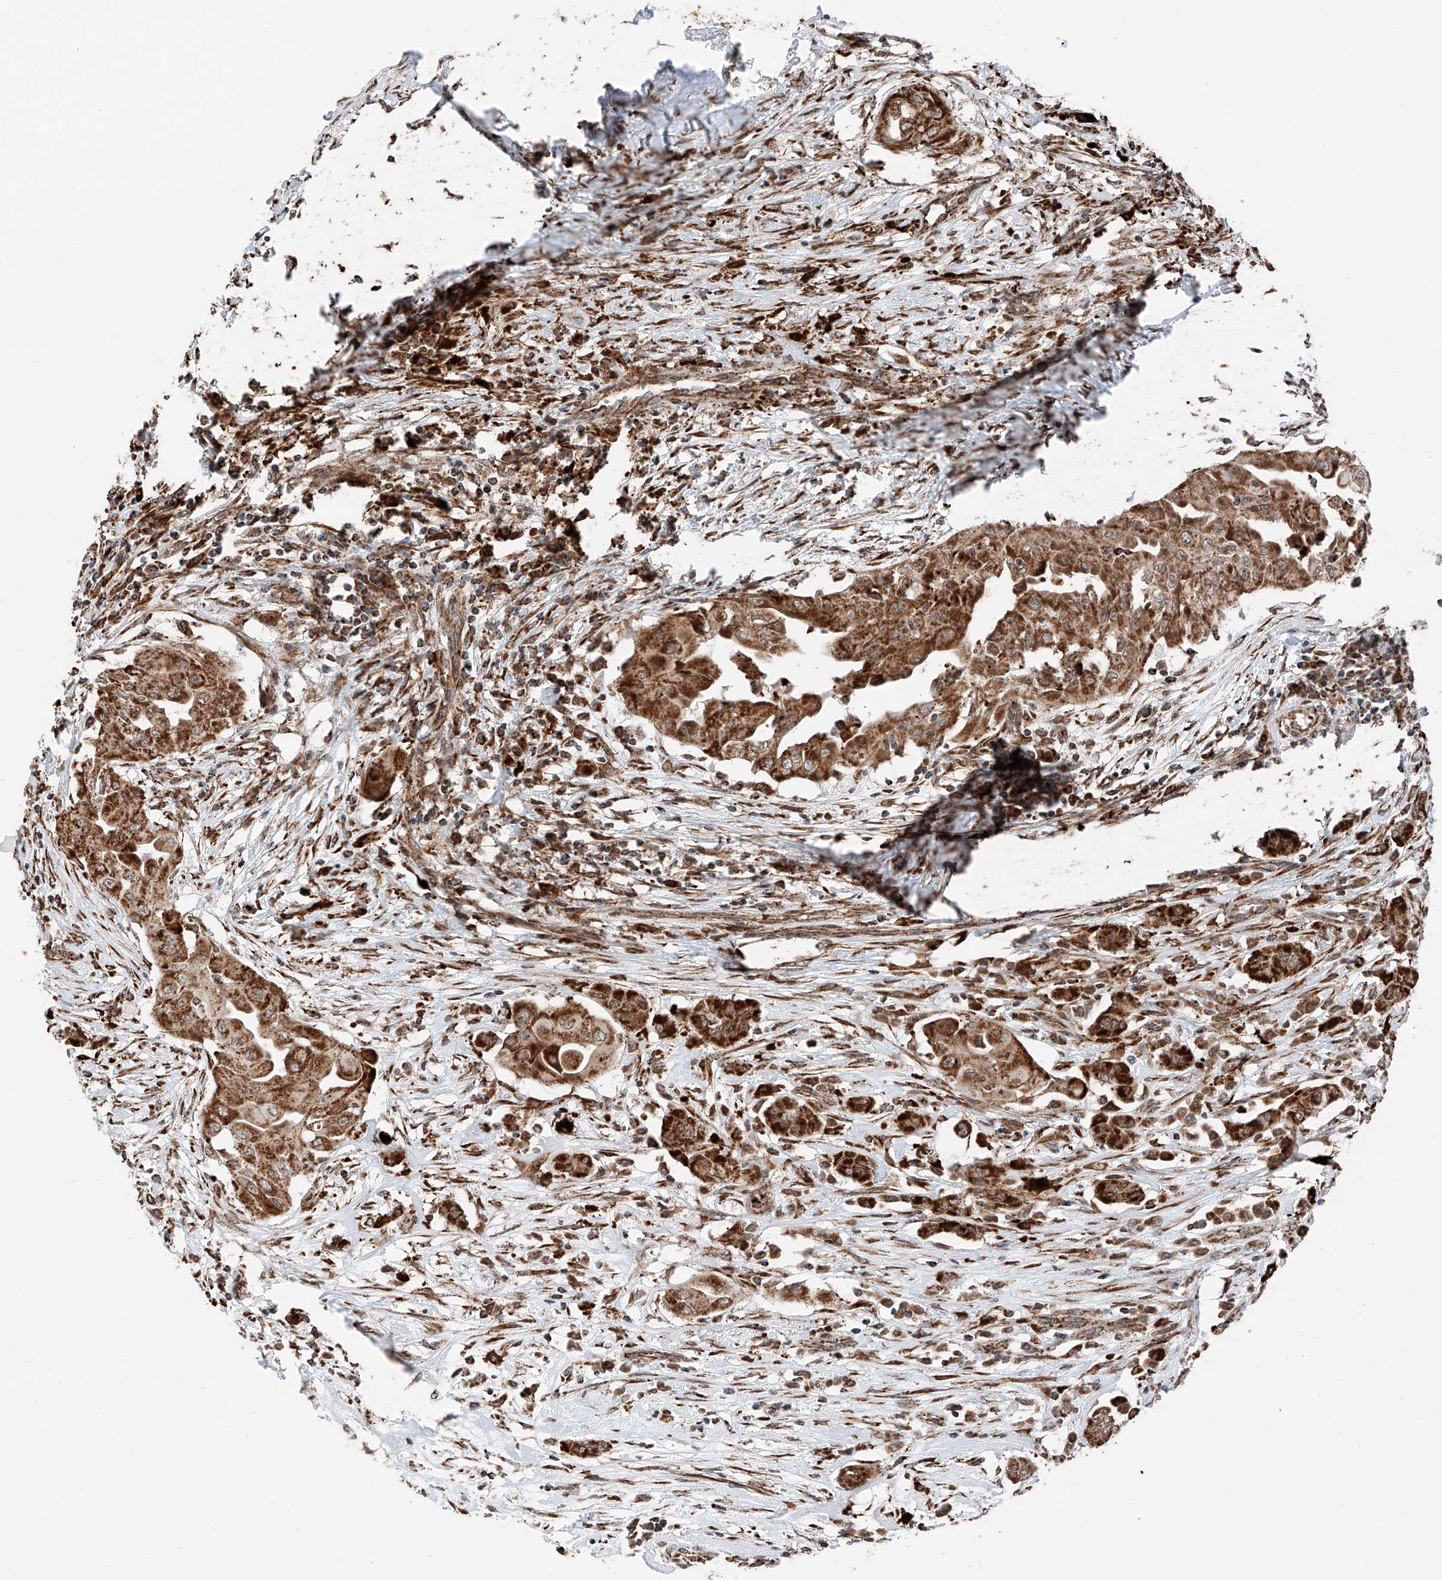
{"staining": {"intensity": "strong", "quantity": ">75%", "location": "cytoplasmic/membranous"}, "tissue": "thyroid cancer", "cell_type": "Tumor cells", "image_type": "cancer", "snomed": [{"axis": "morphology", "description": "Papillary adenocarcinoma, NOS"}, {"axis": "topography", "description": "Thyroid gland"}], "caption": "A micrograph of human thyroid cancer stained for a protein demonstrates strong cytoplasmic/membranous brown staining in tumor cells.", "gene": "ZSCAN29", "patient": {"sex": "female", "age": 59}}